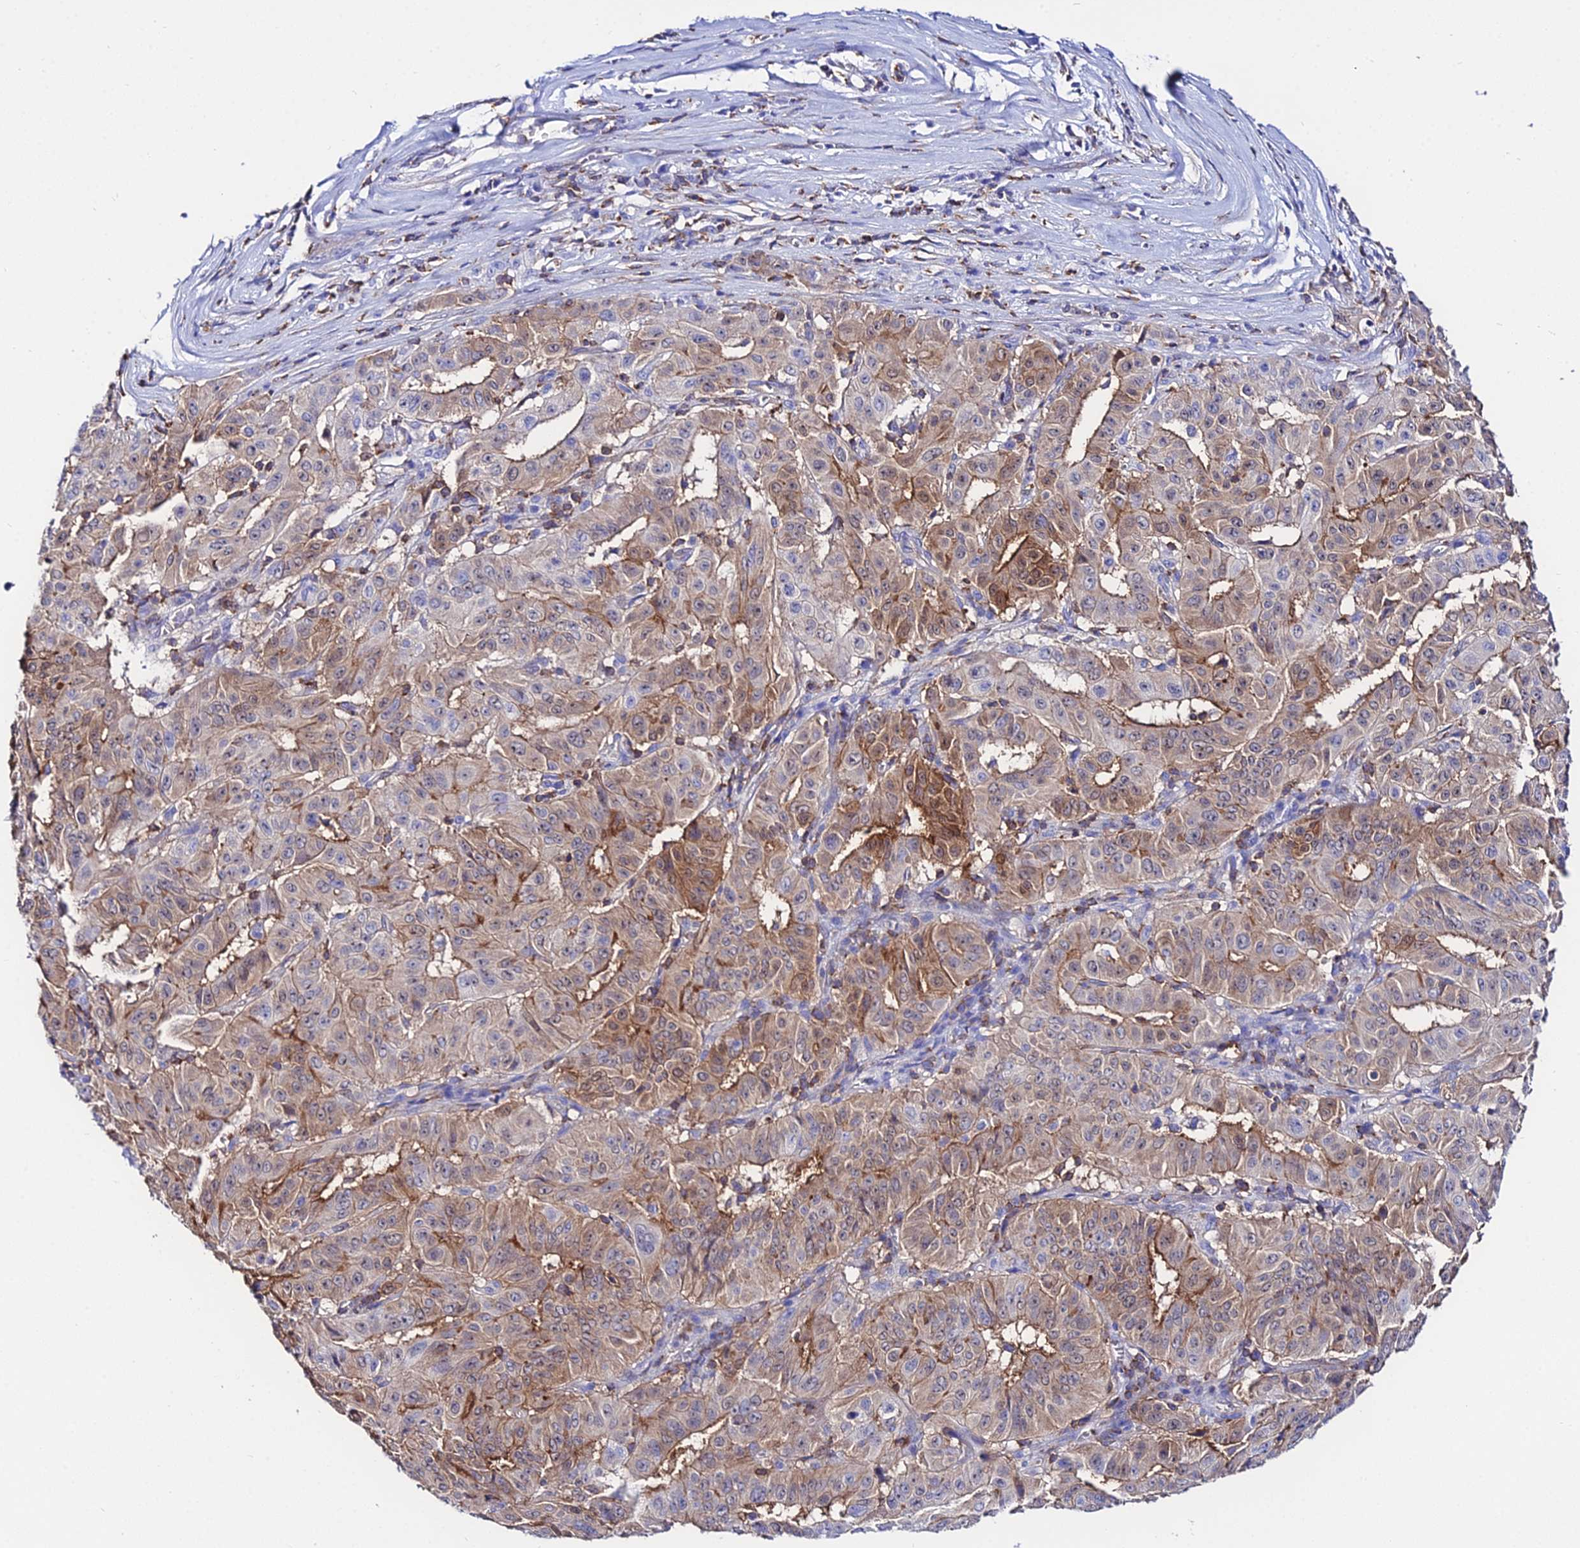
{"staining": {"intensity": "moderate", "quantity": "25%-75%", "location": "cytoplasmic/membranous"}, "tissue": "pancreatic cancer", "cell_type": "Tumor cells", "image_type": "cancer", "snomed": [{"axis": "morphology", "description": "Adenocarcinoma, NOS"}, {"axis": "topography", "description": "Pancreas"}], "caption": "Immunohistochemical staining of human adenocarcinoma (pancreatic) displays medium levels of moderate cytoplasmic/membranous protein staining in about 25%-75% of tumor cells.", "gene": "S100A16", "patient": {"sex": "male", "age": 63}}